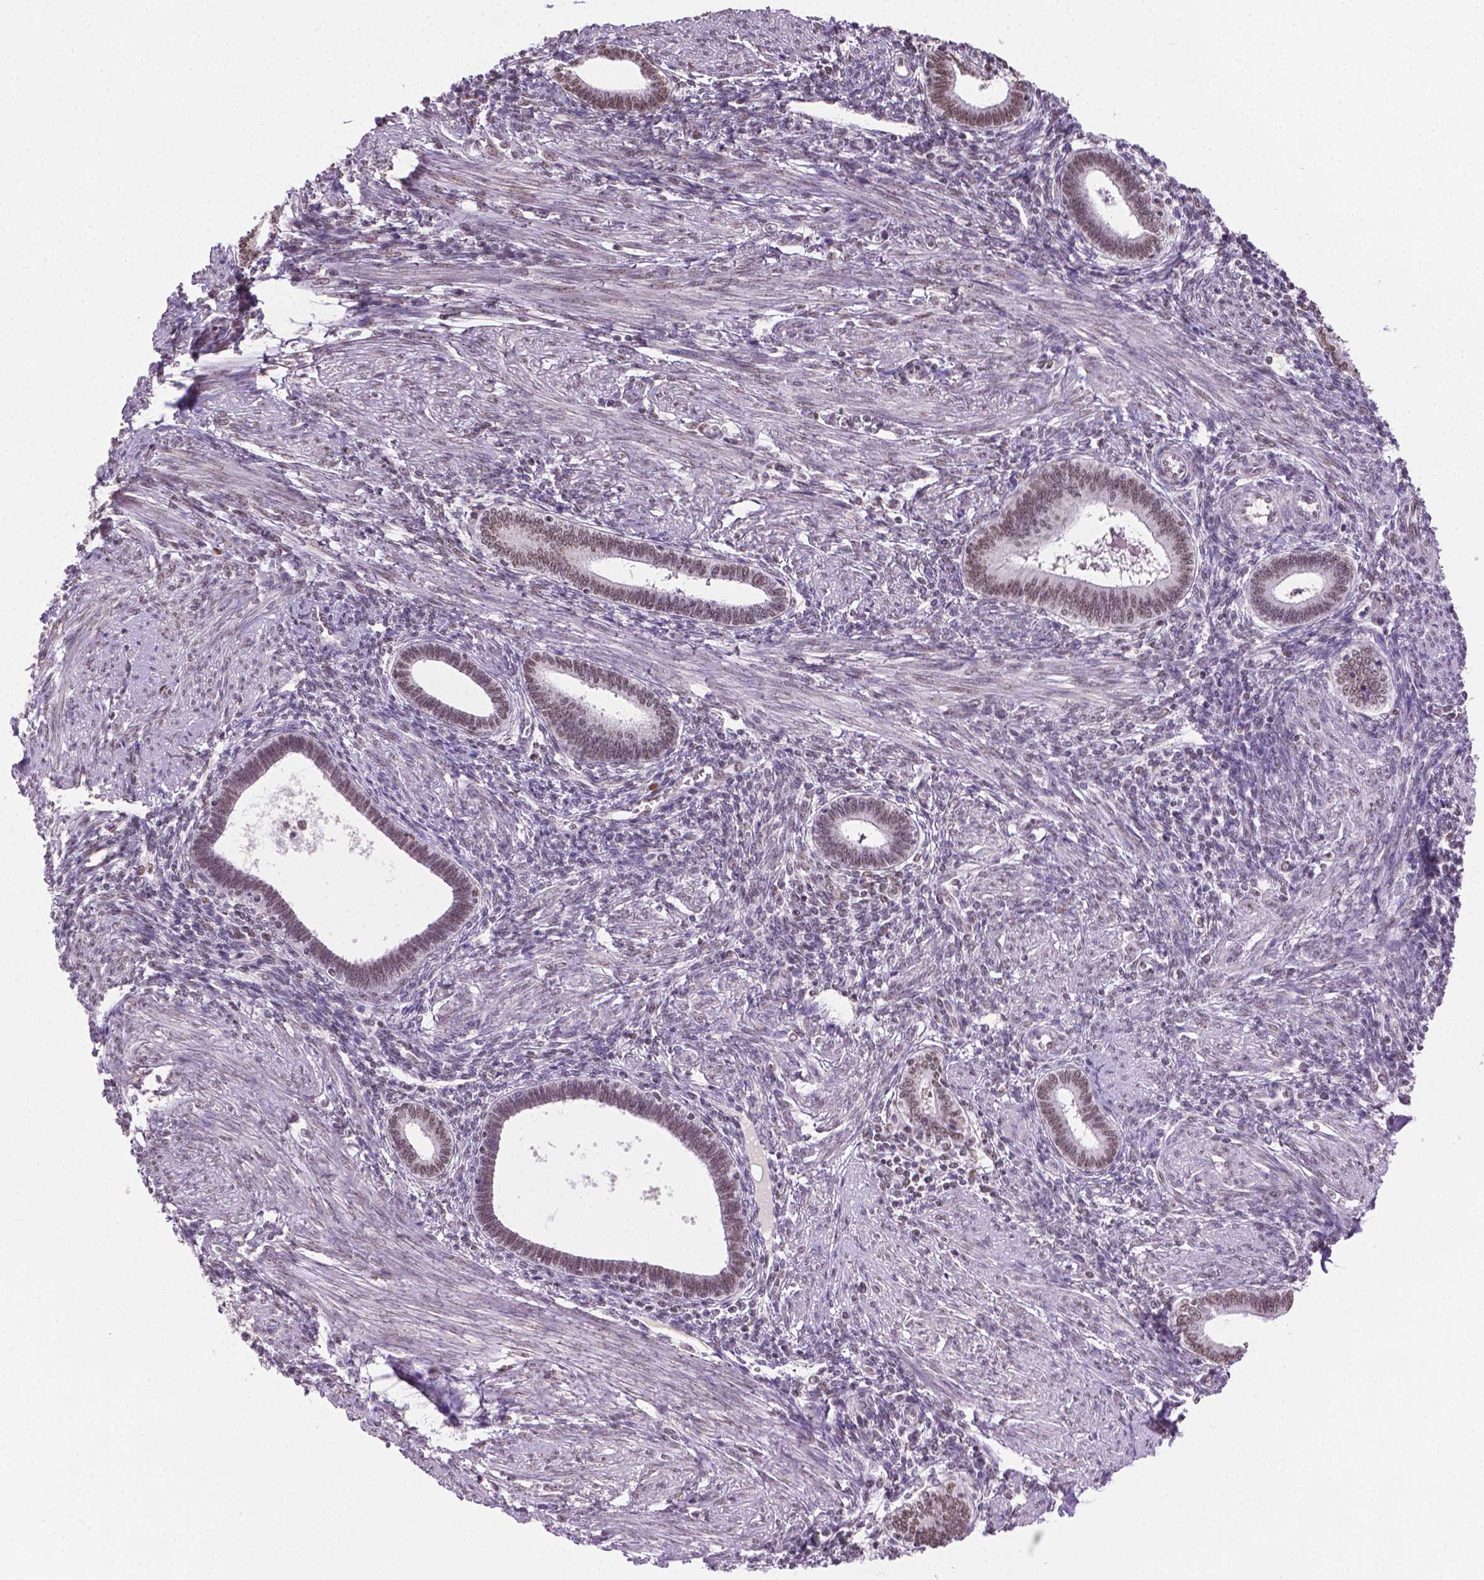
{"staining": {"intensity": "negative", "quantity": "none", "location": "none"}, "tissue": "endometrium", "cell_type": "Cells in endometrial stroma", "image_type": "normal", "snomed": [{"axis": "morphology", "description": "Normal tissue, NOS"}, {"axis": "topography", "description": "Endometrium"}], "caption": "IHC of benign endometrium reveals no positivity in cells in endometrial stroma. (DAB immunohistochemistry (IHC) with hematoxylin counter stain).", "gene": "ABI2", "patient": {"sex": "female", "age": 42}}